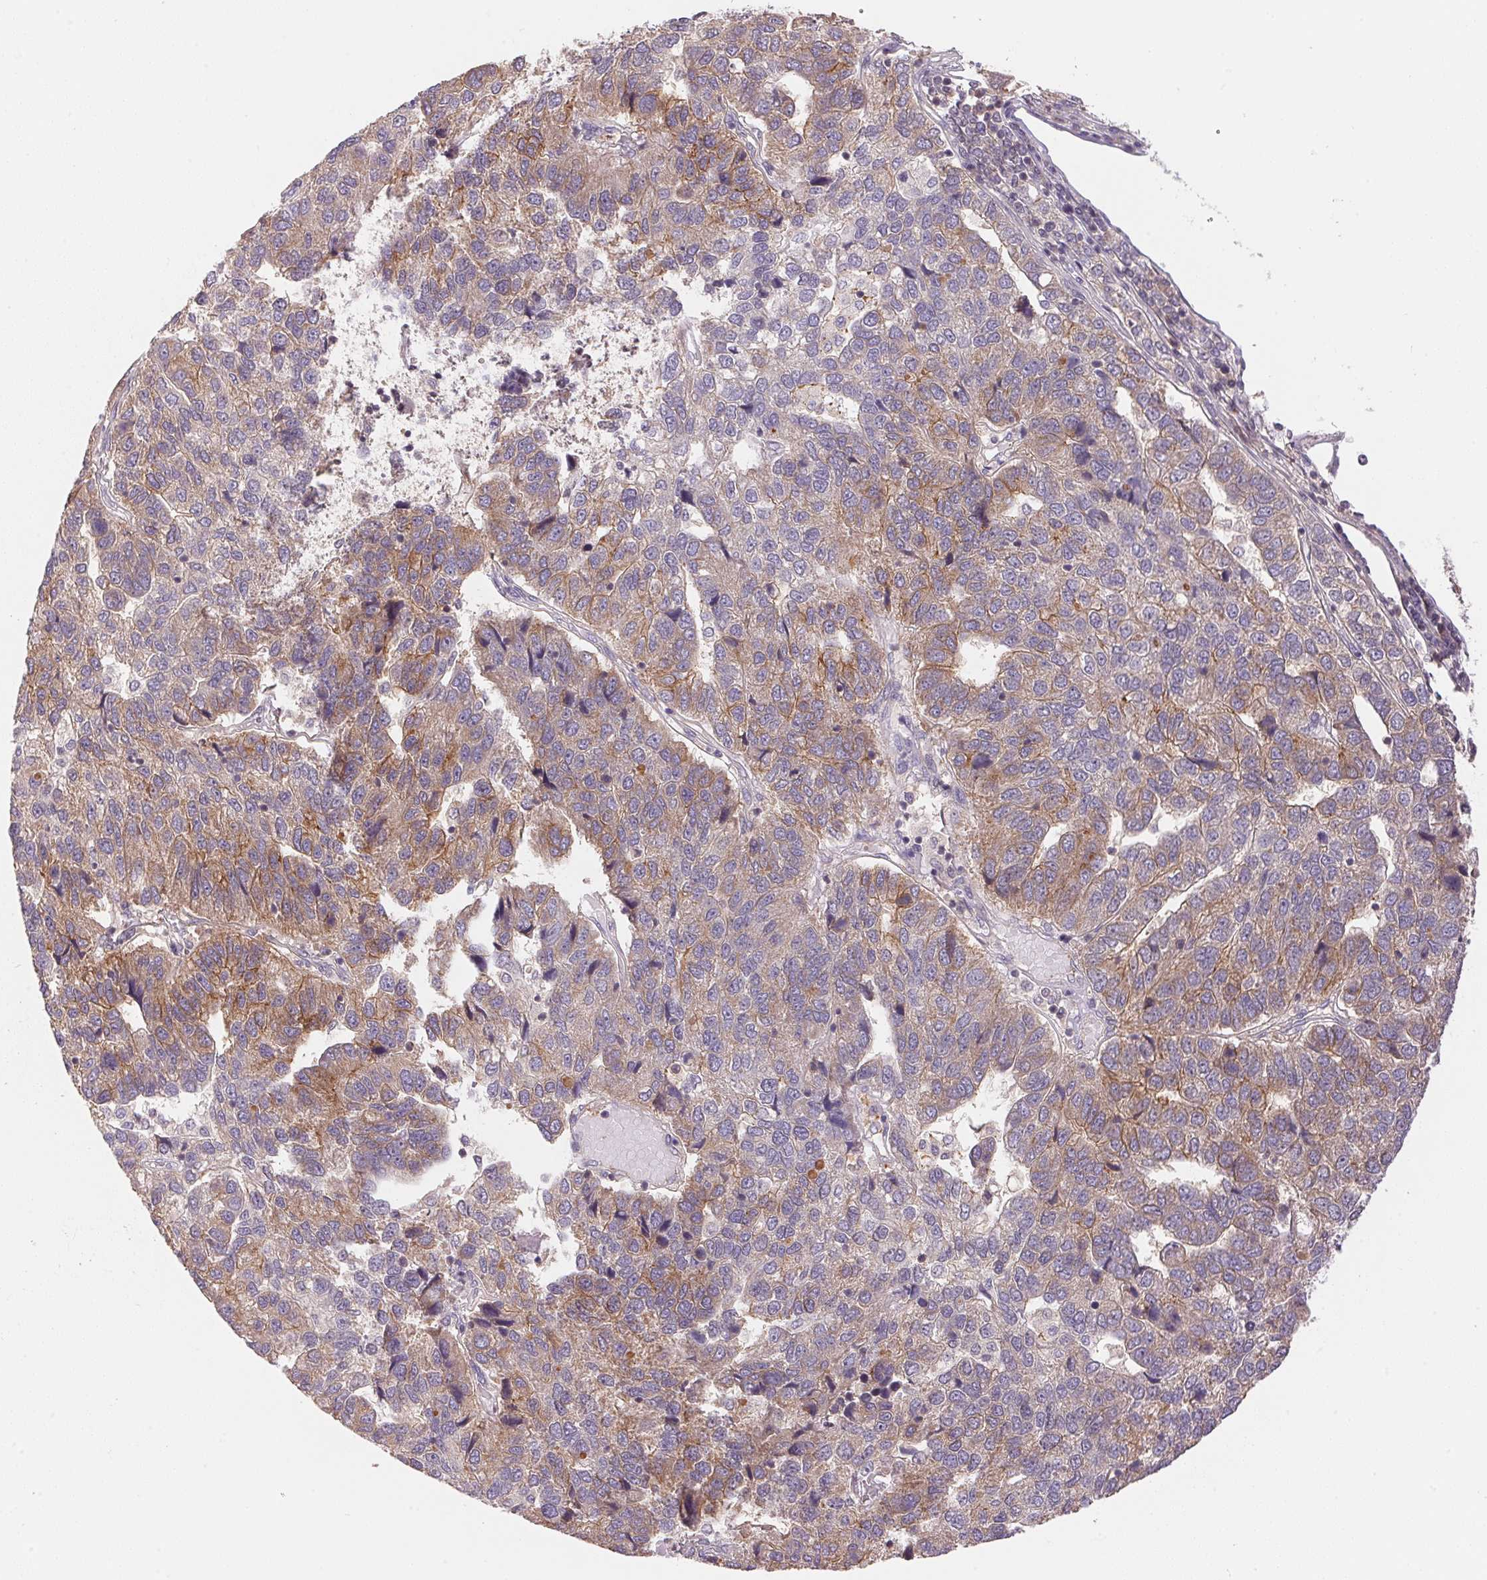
{"staining": {"intensity": "weak", "quantity": "25%-75%", "location": "cytoplasmic/membranous"}, "tissue": "pancreatic cancer", "cell_type": "Tumor cells", "image_type": "cancer", "snomed": [{"axis": "morphology", "description": "Adenocarcinoma, NOS"}, {"axis": "topography", "description": "Pancreas"}], "caption": "Brown immunohistochemical staining in human adenocarcinoma (pancreatic) exhibits weak cytoplasmic/membranous staining in about 25%-75% of tumor cells. Nuclei are stained in blue.", "gene": "BNIP5", "patient": {"sex": "female", "age": 61}}